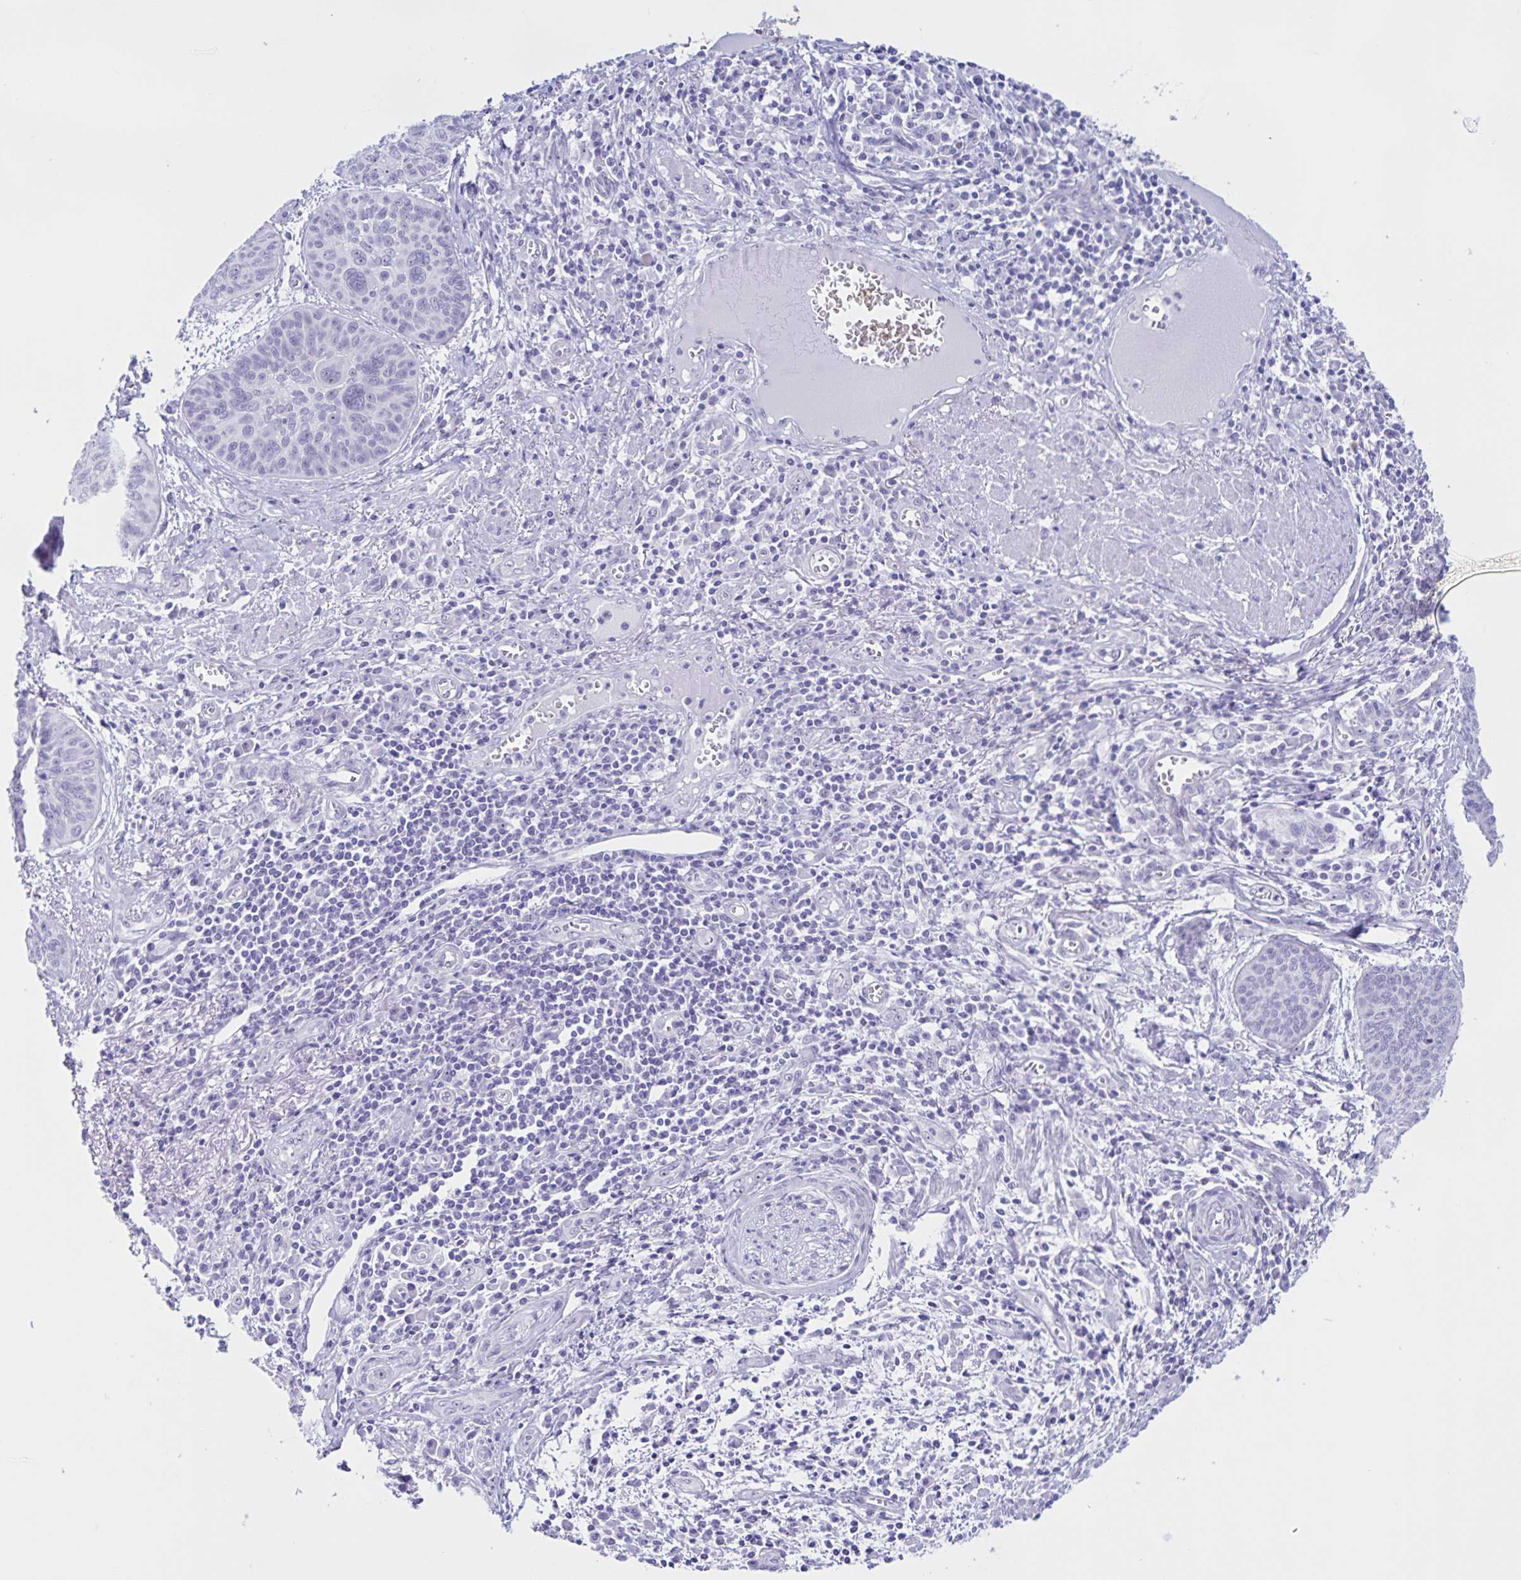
{"staining": {"intensity": "negative", "quantity": "none", "location": "none"}, "tissue": "lung cancer", "cell_type": "Tumor cells", "image_type": "cancer", "snomed": [{"axis": "morphology", "description": "Squamous cell carcinoma, NOS"}, {"axis": "topography", "description": "Lung"}], "caption": "Tumor cells are negative for brown protein staining in lung cancer.", "gene": "FAM170A", "patient": {"sex": "male", "age": 74}}